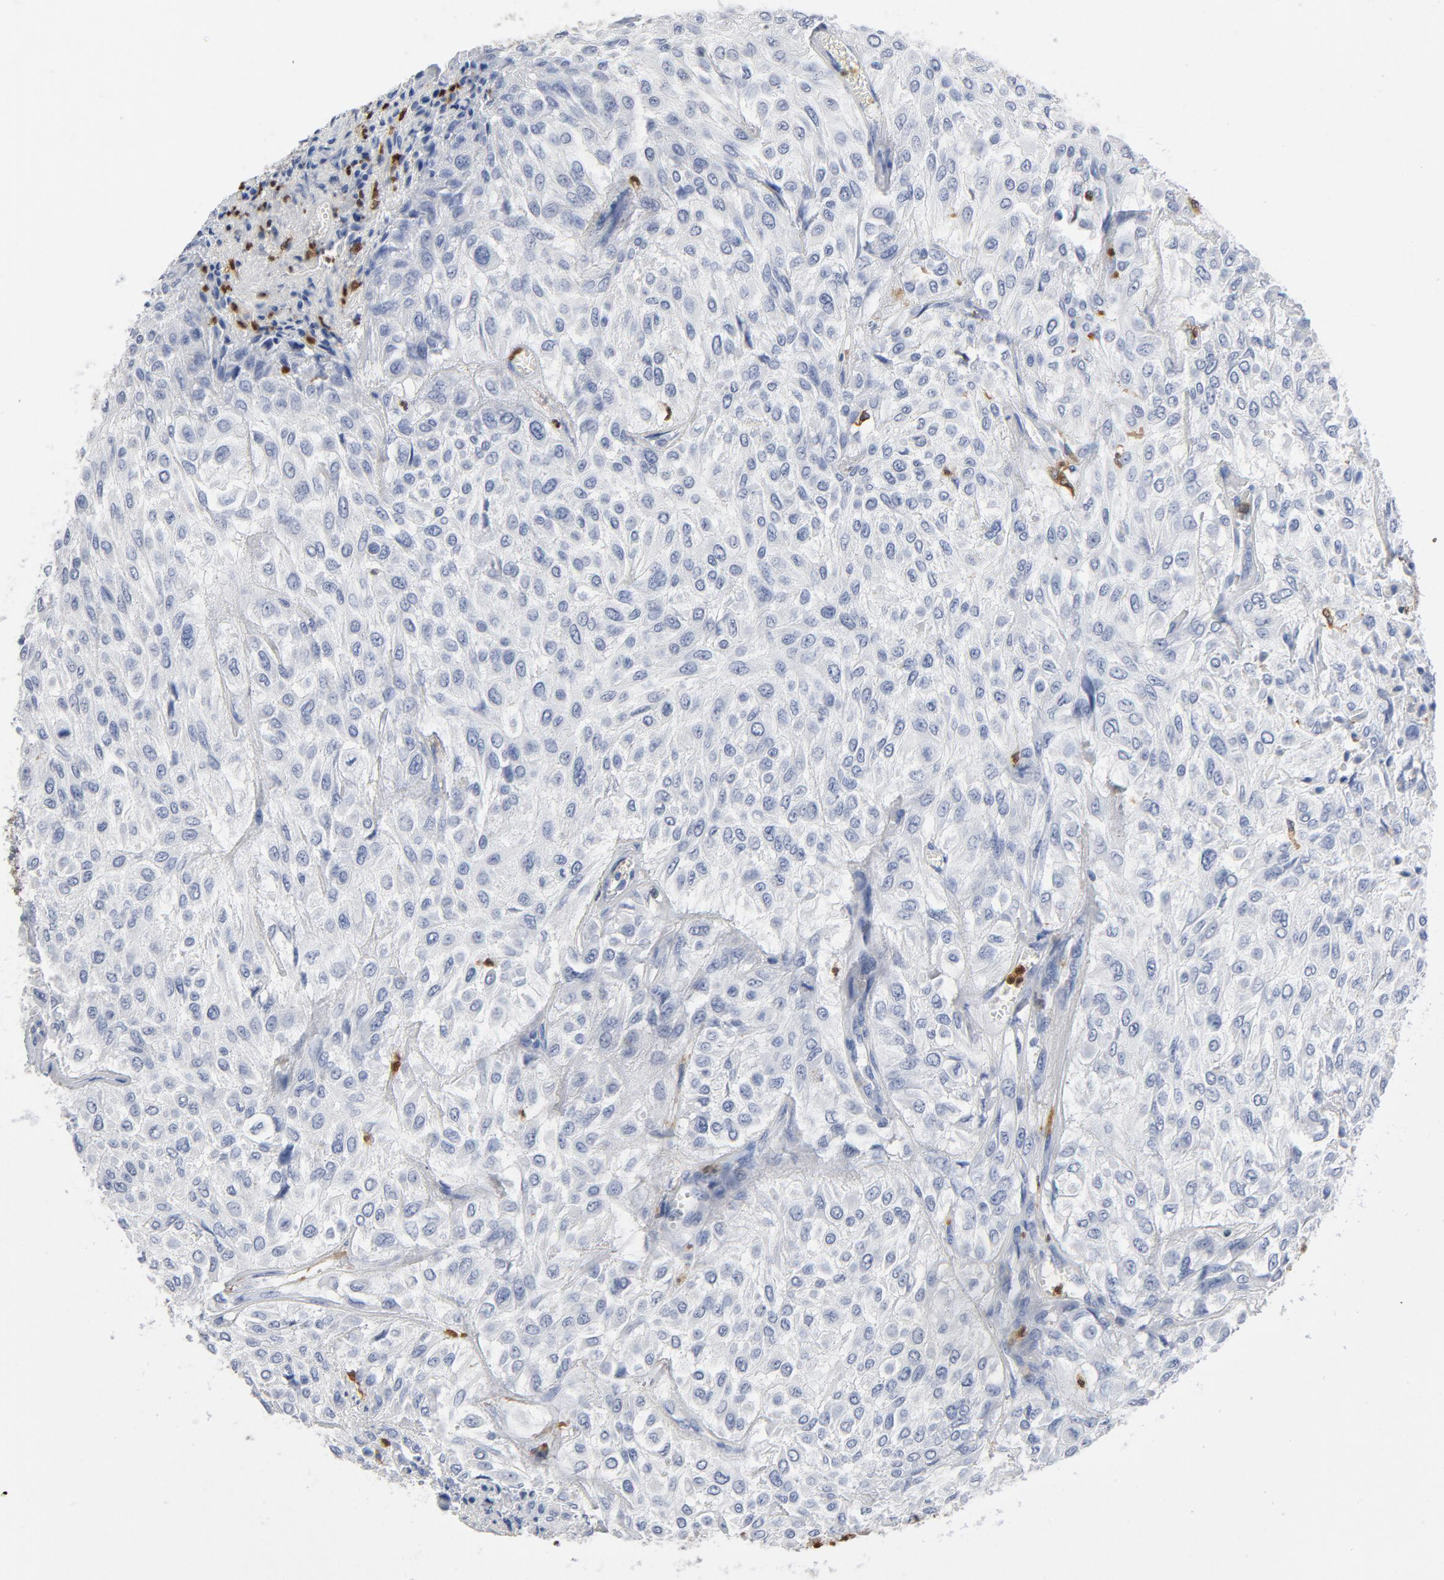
{"staining": {"intensity": "negative", "quantity": "none", "location": "none"}, "tissue": "urothelial cancer", "cell_type": "Tumor cells", "image_type": "cancer", "snomed": [{"axis": "morphology", "description": "Urothelial carcinoma, High grade"}, {"axis": "topography", "description": "Urinary bladder"}], "caption": "This is an immunohistochemistry micrograph of human urothelial carcinoma (high-grade). There is no staining in tumor cells.", "gene": "NCF1", "patient": {"sex": "male", "age": 57}}